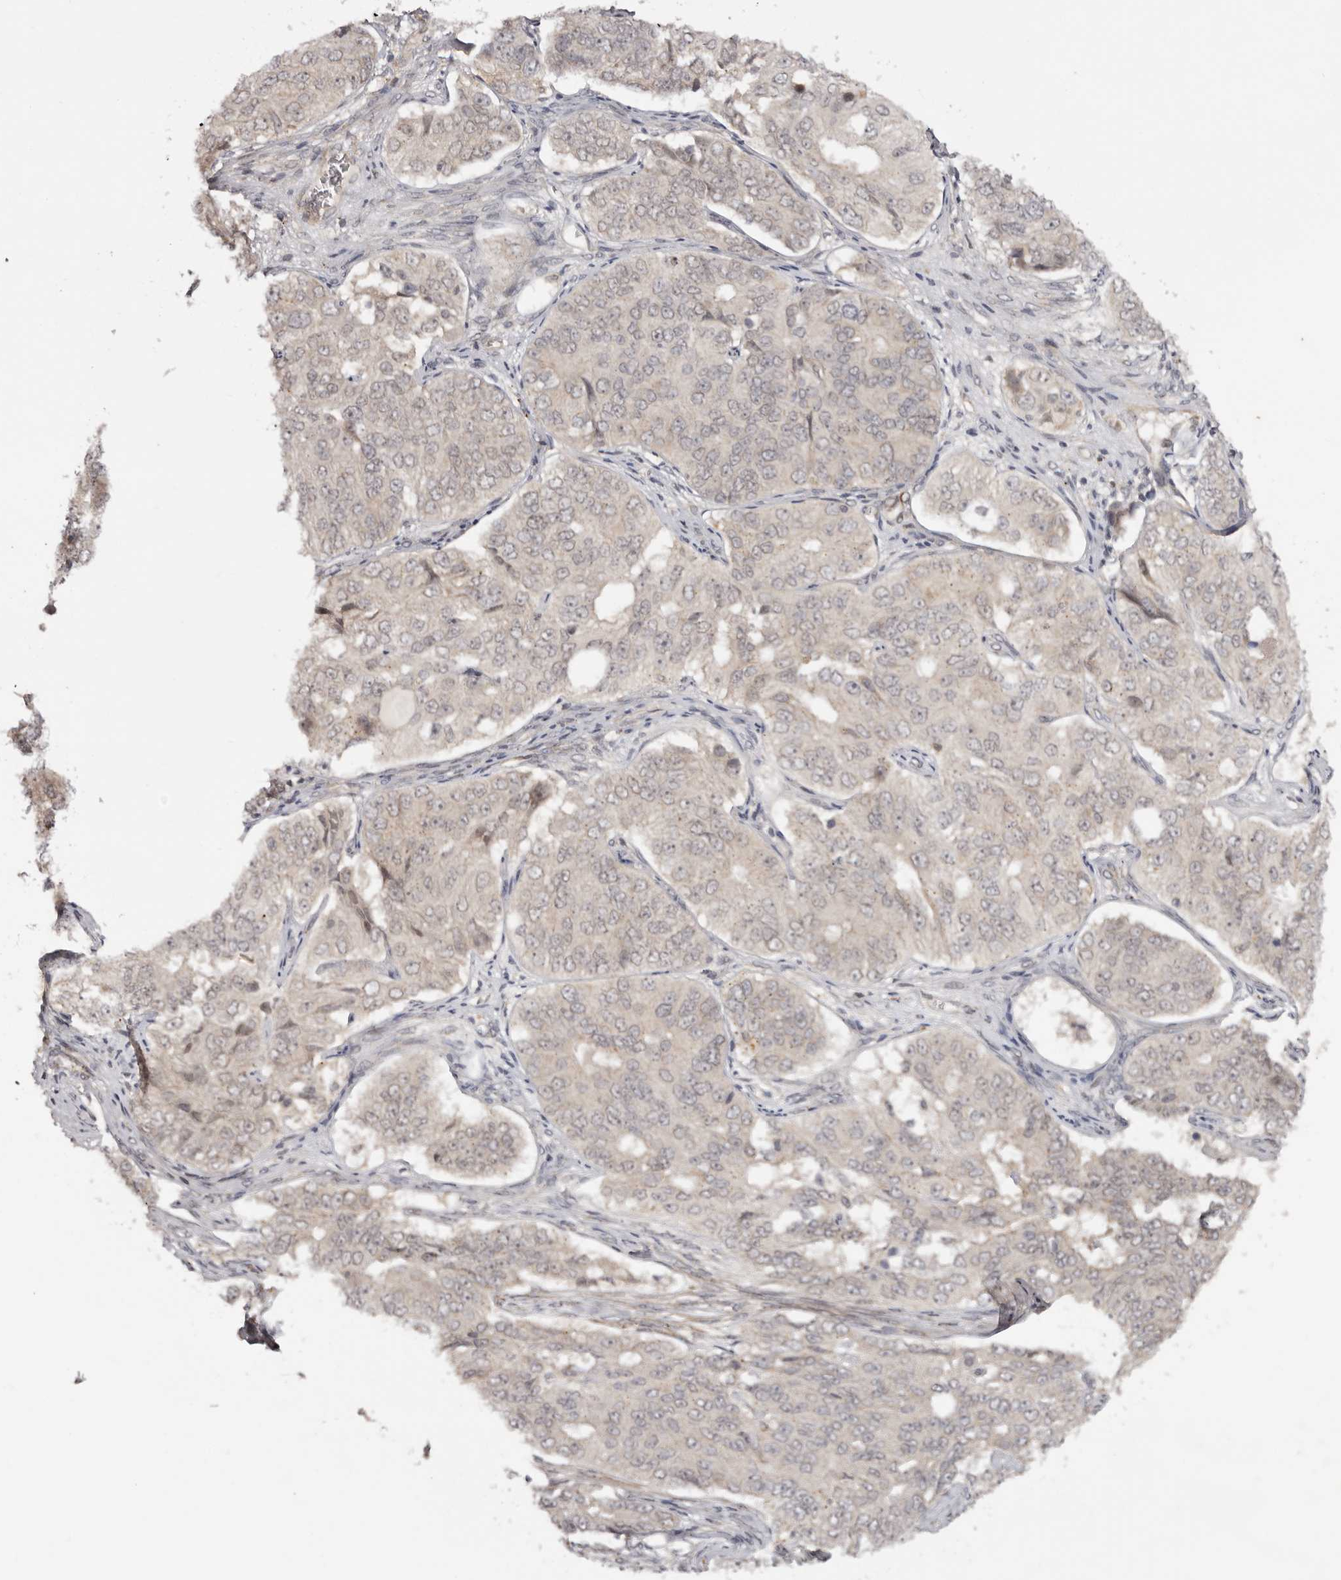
{"staining": {"intensity": "weak", "quantity": ">75%", "location": "nuclear"}, "tissue": "ovarian cancer", "cell_type": "Tumor cells", "image_type": "cancer", "snomed": [{"axis": "morphology", "description": "Carcinoma, endometroid"}, {"axis": "topography", "description": "Ovary"}], "caption": "Immunohistochemical staining of human ovarian cancer reveals low levels of weak nuclear expression in about >75% of tumor cells.", "gene": "MICAL2", "patient": {"sex": "female", "age": 51}}